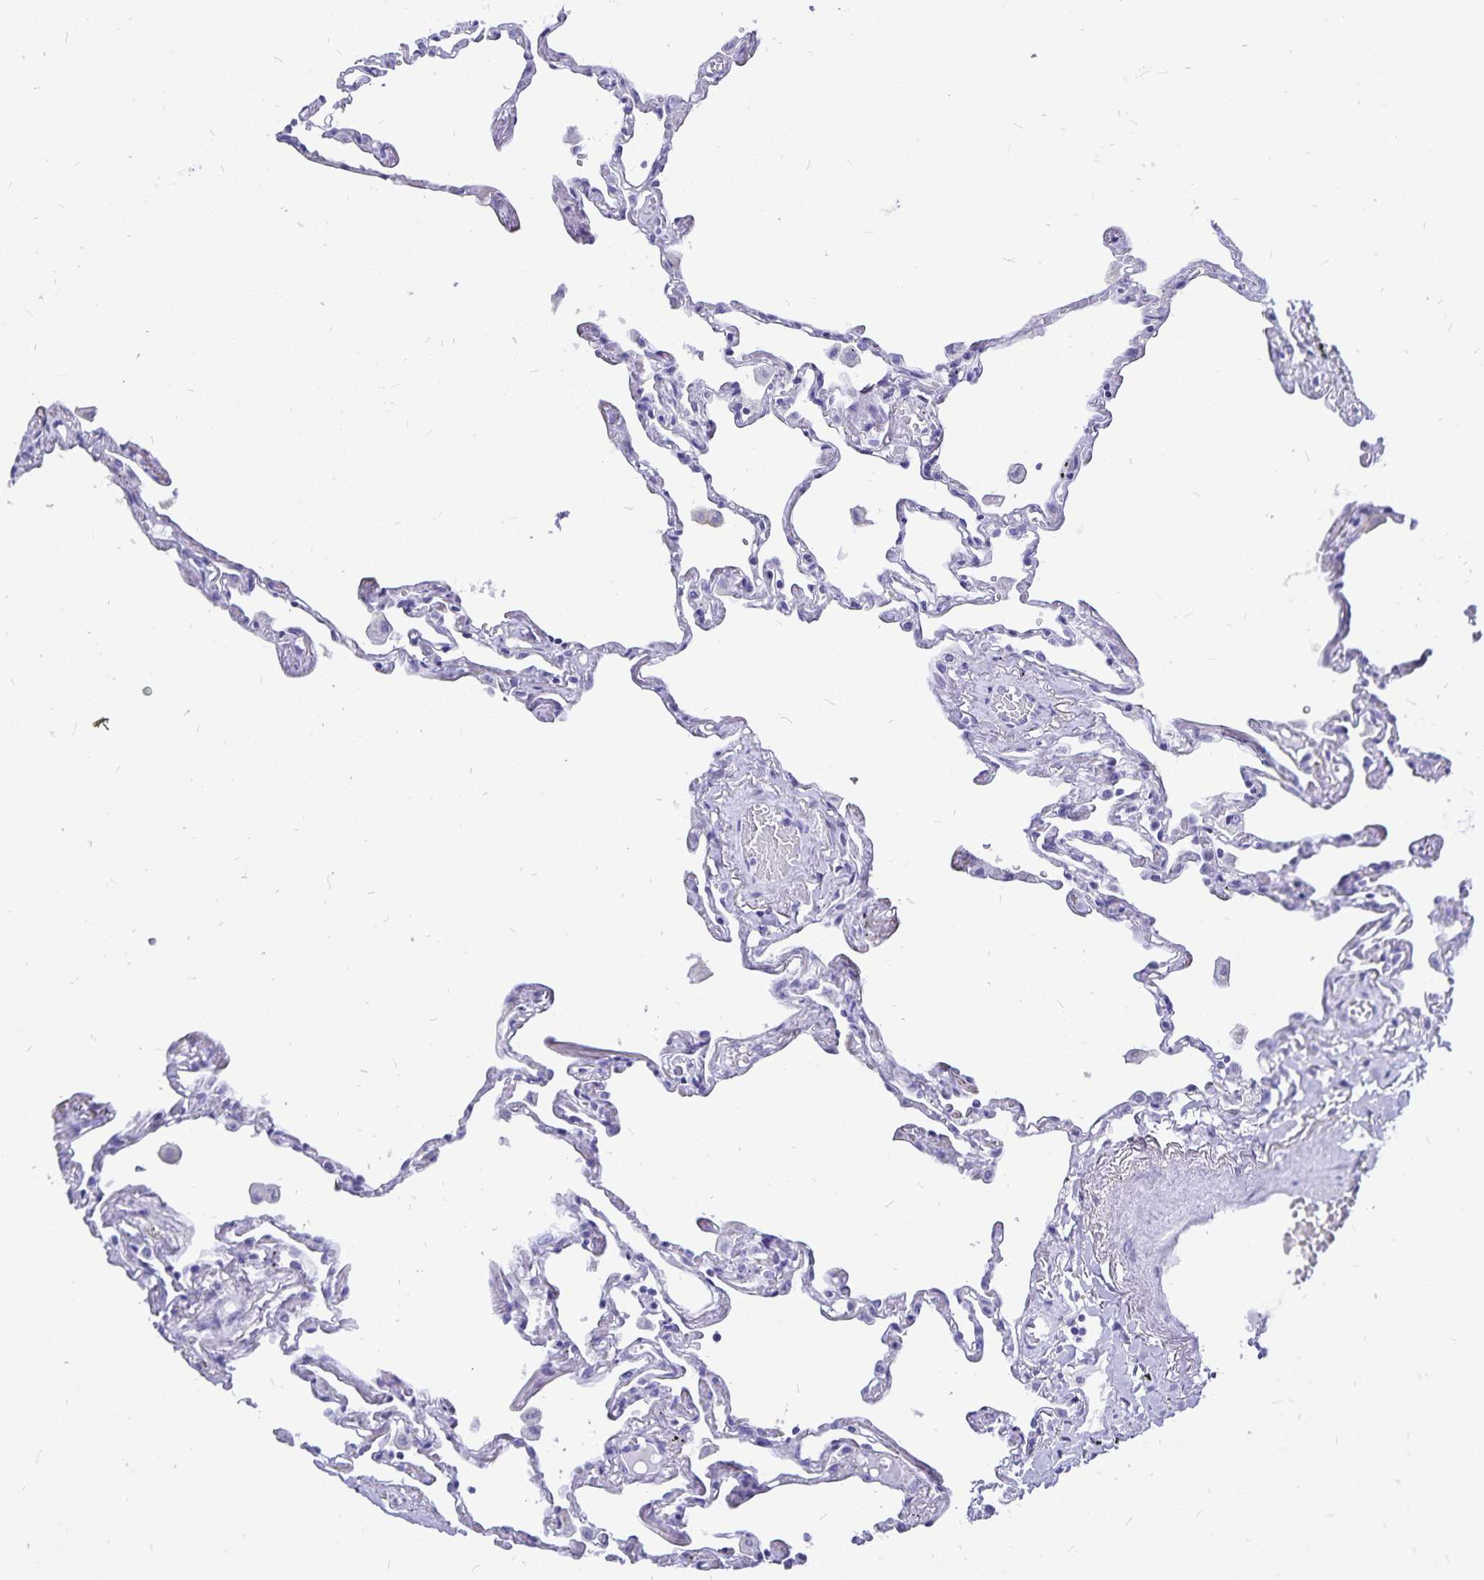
{"staining": {"intensity": "negative", "quantity": "none", "location": "none"}, "tissue": "lung", "cell_type": "Alveolar cells", "image_type": "normal", "snomed": [{"axis": "morphology", "description": "Normal tissue, NOS"}, {"axis": "topography", "description": "Lung"}], "caption": "High magnification brightfield microscopy of normal lung stained with DAB (brown) and counterstained with hematoxylin (blue): alveolar cells show no significant positivity. (IHC, brightfield microscopy, high magnification).", "gene": "PLAC1", "patient": {"sex": "female", "age": 67}}